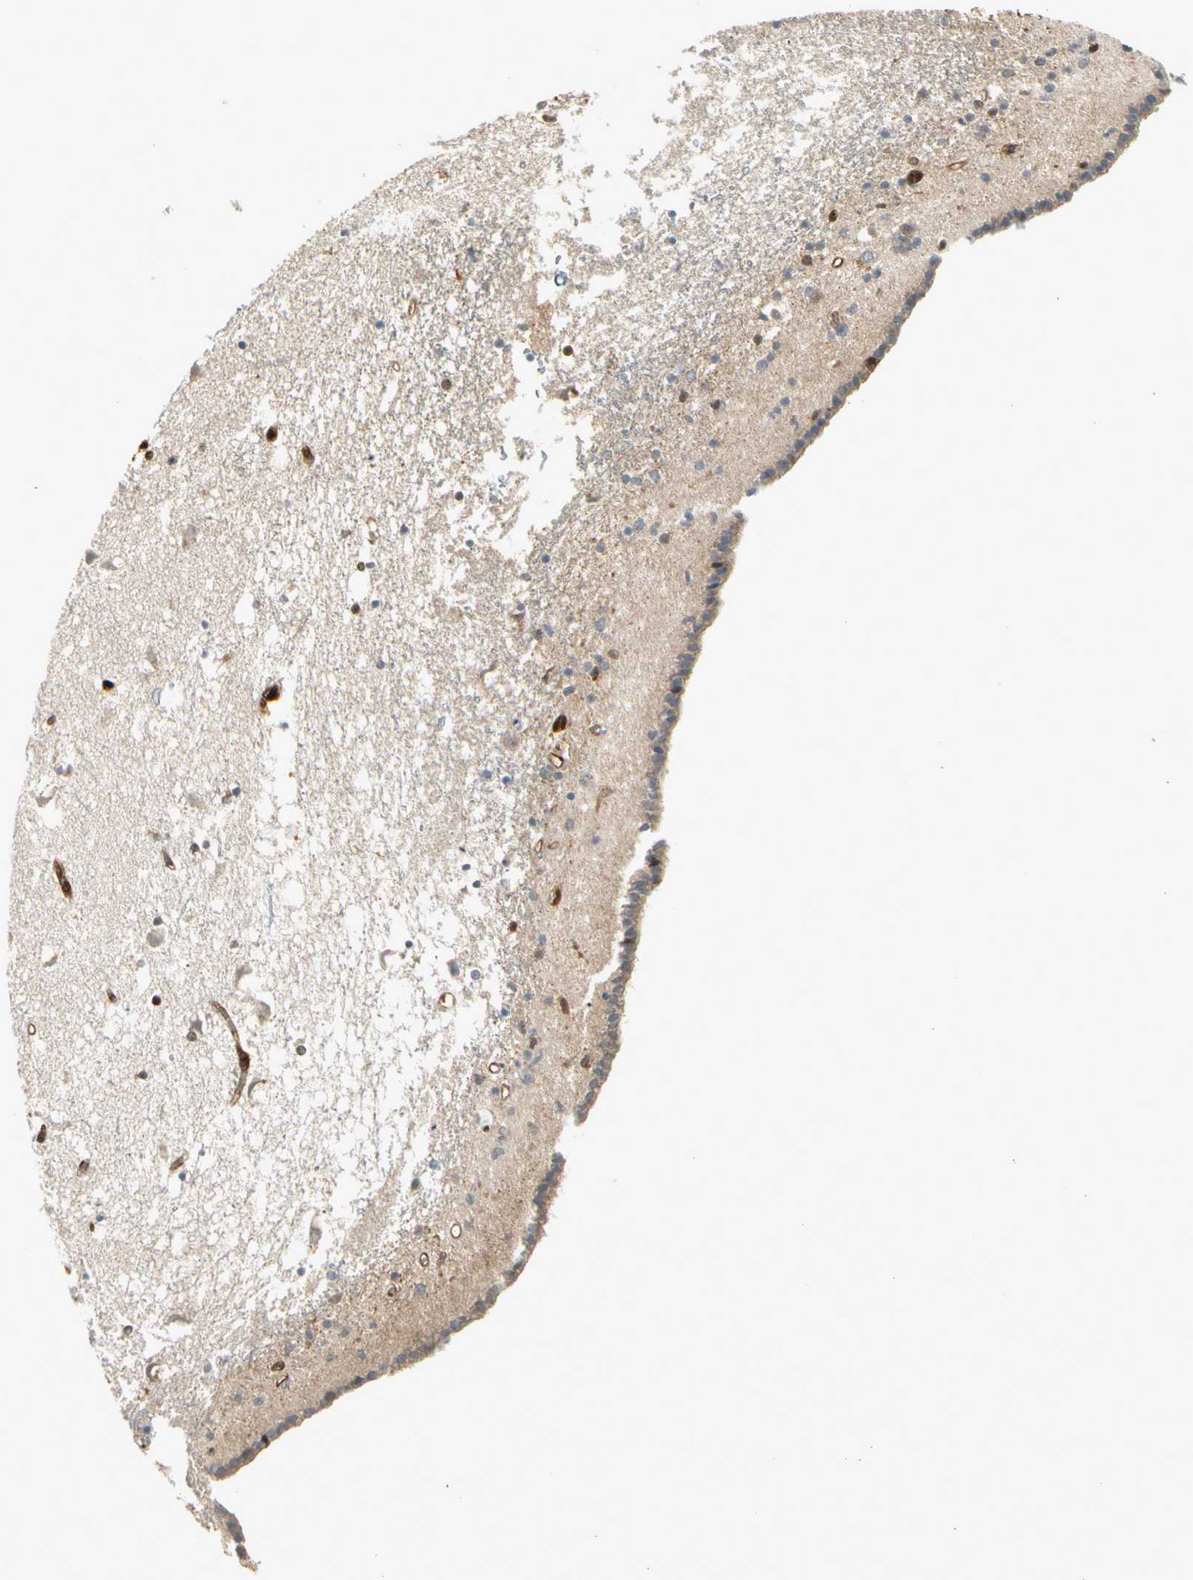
{"staining": {"intensity": "moderate", "quantity": ">75%", "location": "cytoplasmic/membranous,nuclear"}, "tissue": "caudate", "cell_type": "Glial cells", "image_type": "normal", "snomed": [{"axis": "morphology", "description": "Normal tissue, NOS"}, {"axis": "topography", "description": "Lateral ventricle wall"}], "caption": "The micrograph reveals staining of normal caudate, revealing moderate cytoplasmic/membranous,nuclear protein expression (brown color) within glial cells. (DAB IHC with brightfield microscopy, high magnification).", "gene": "SERPINB6", "patient": {"sex": "male", "age": 45}}